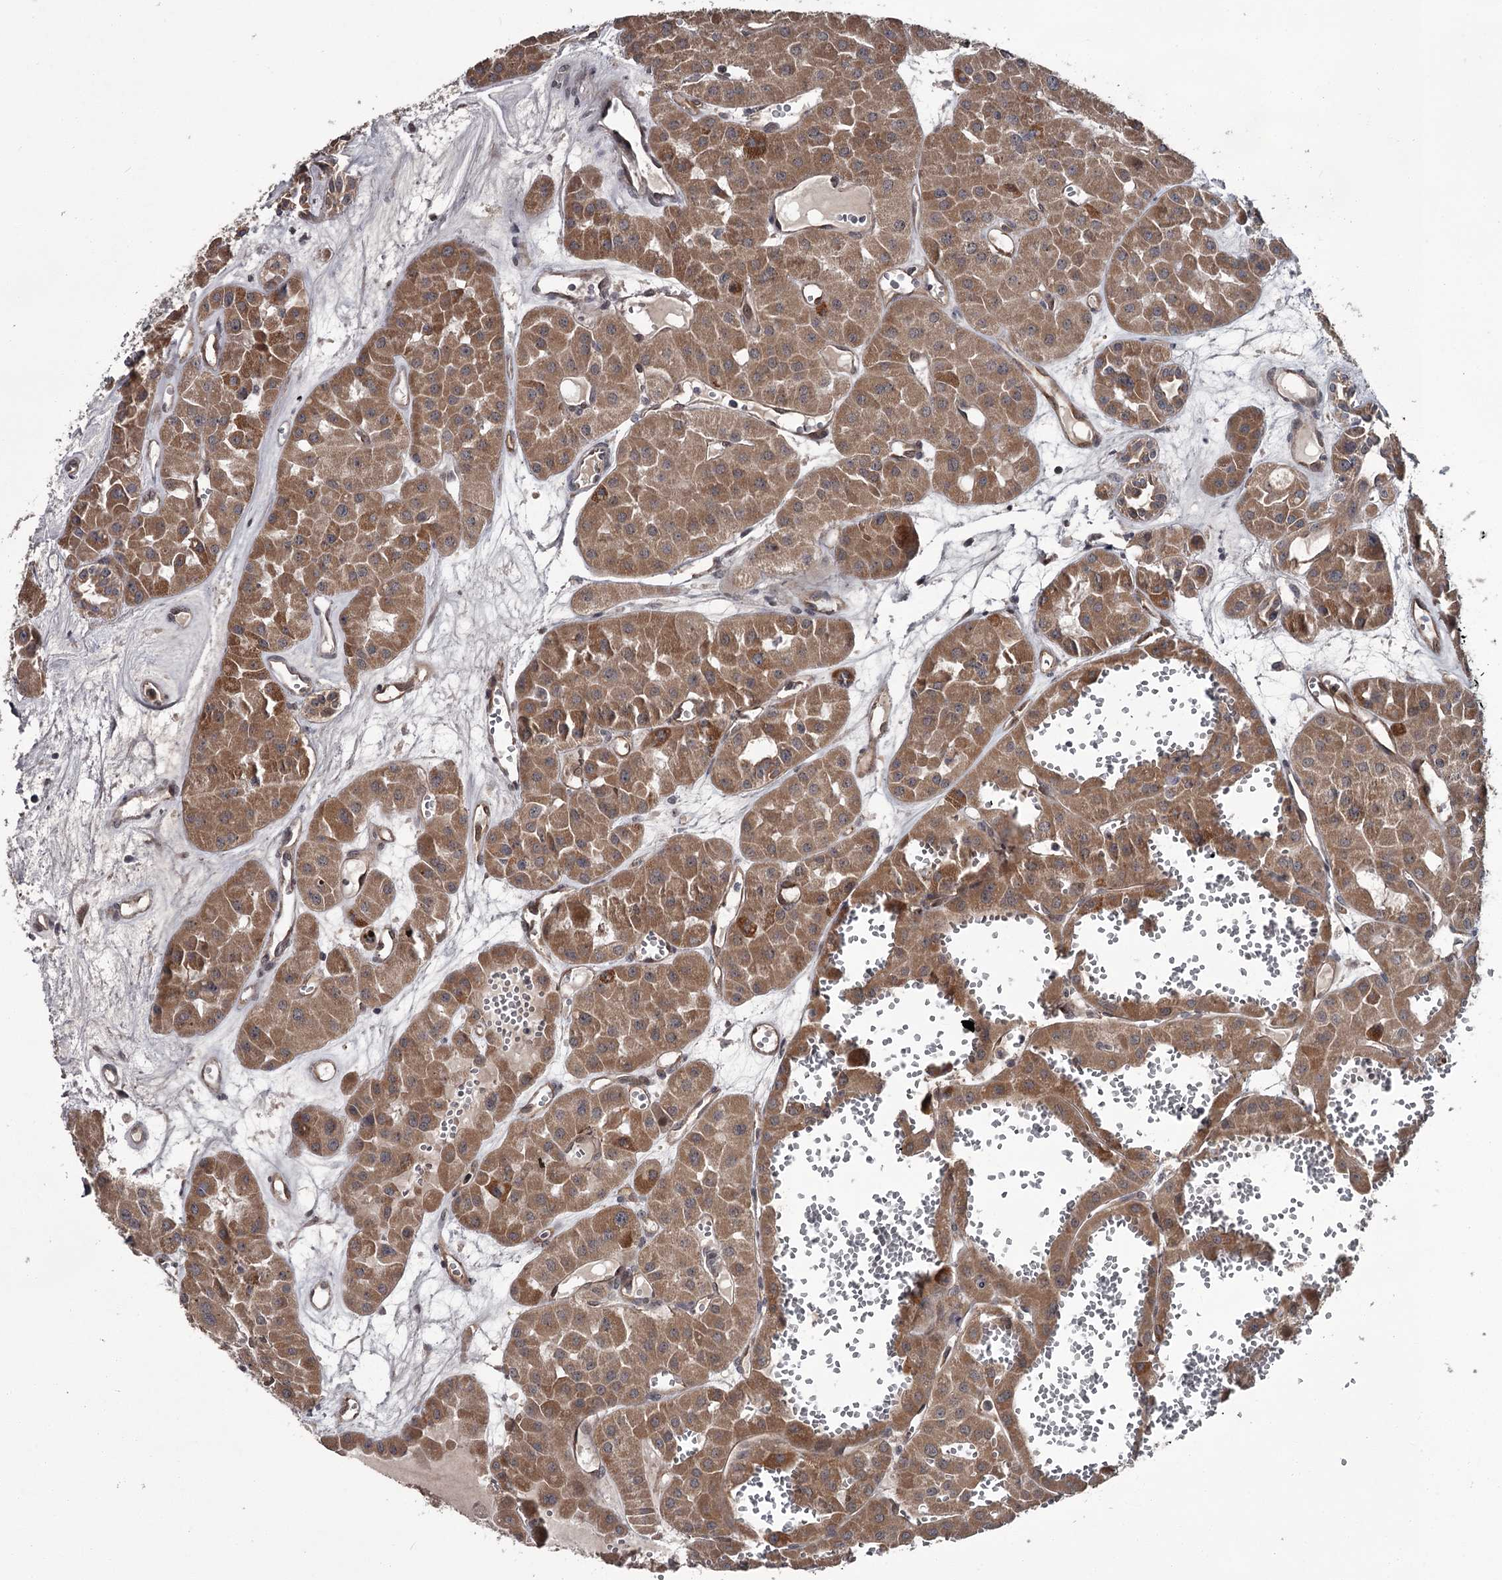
{"staining": {"intensity": "moderate", "quantity": ">75%", "location": "cytoplasmic/membranous"}, "tissue": "renal cancer", "cell_type": "Tumor cells", "image_type": "cancer", "snomed": [{"axis": "morphology", "description": "Carcinoma, NOS"}, {"axis": "topography", "description": "Kidney"}], "caption": "Carcinoma (renal) stained with a brown dye demonstrates moderate cytoplasmic/membranous positive expression in approximately >75% of tumor cells.", "gene": "CDC42EP2", "patient": {"sex": "female", "age": 75}}